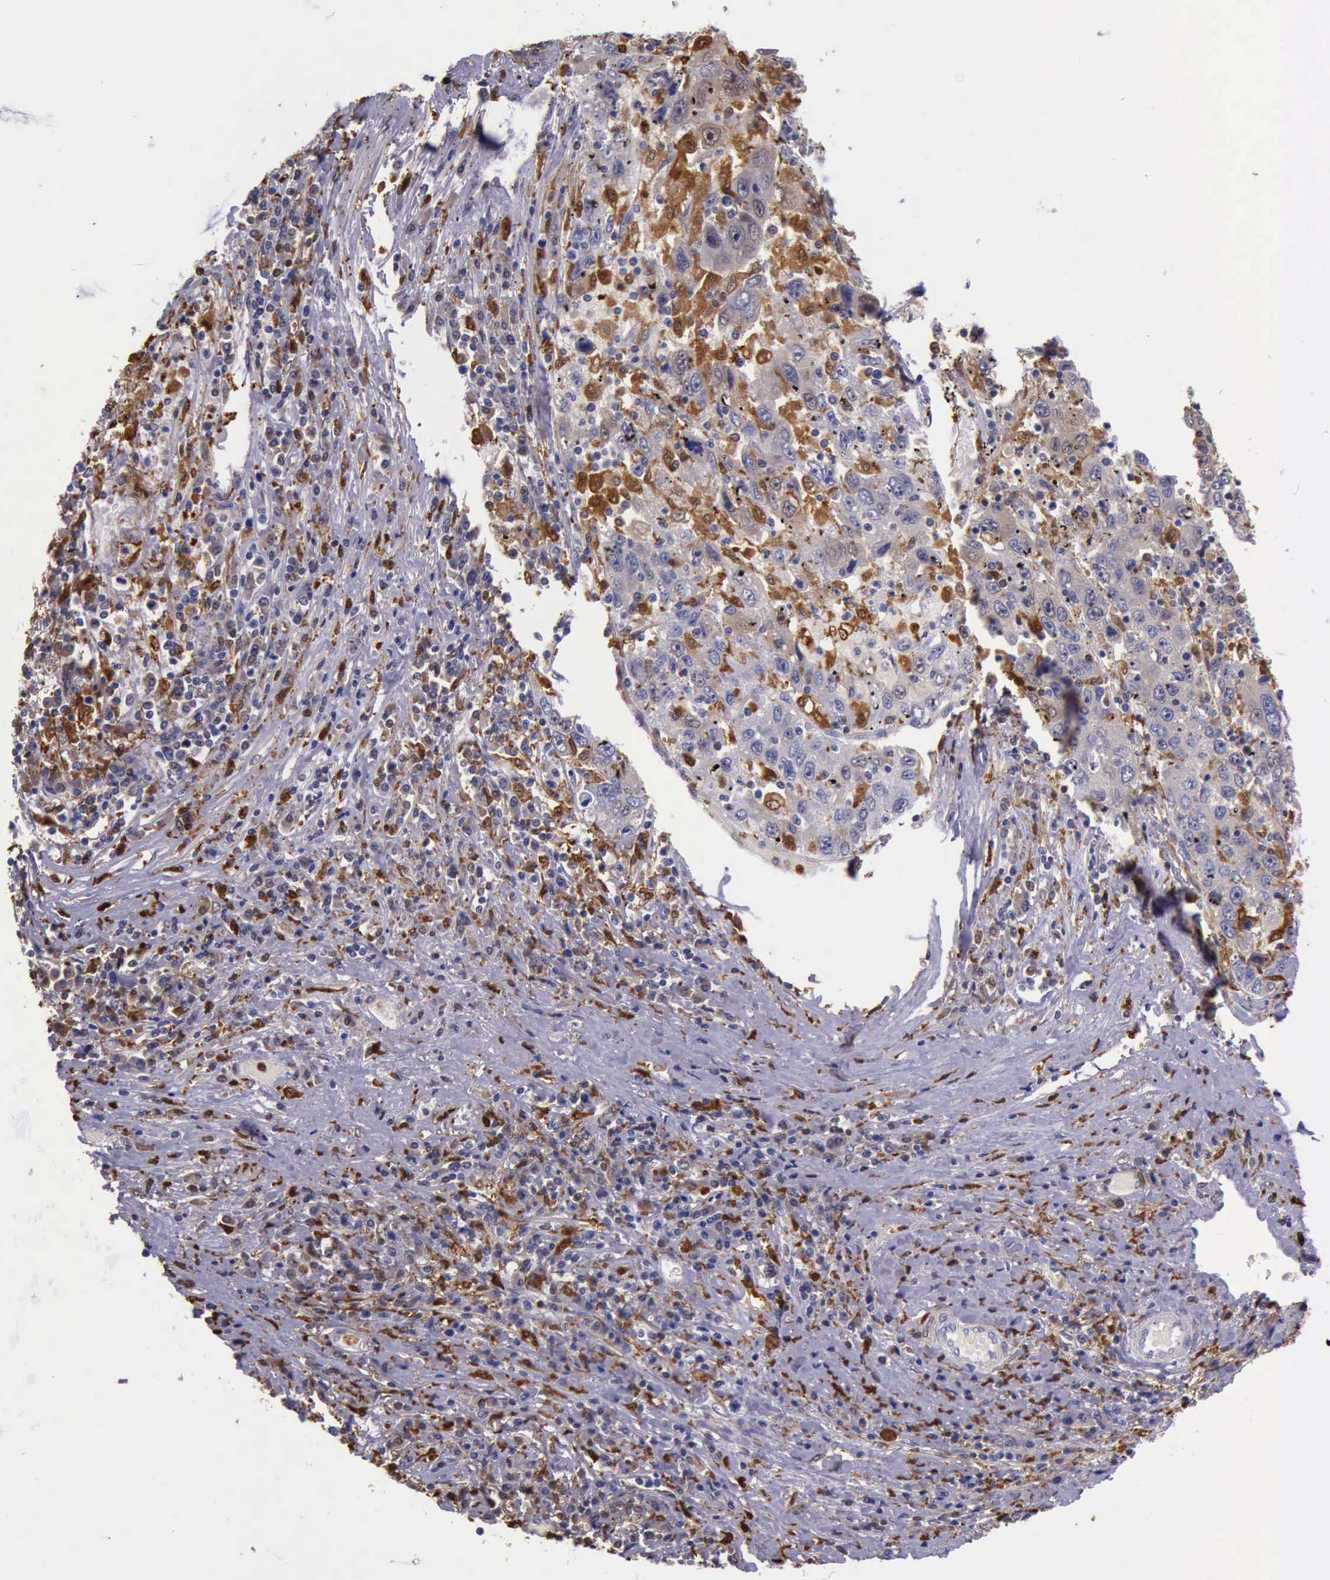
{"staining": {"intensity": "weak", "quantity": "<25%", "location": "cytoplasmic/membranous"}, "tissue": "liver cancer", "cell_type": "Tumor cells", "image_type": "cancer", "snomed": [{"axis": "morphology", "description": "Carcinoma, Hepatocellular, NOS"}, {"axis": "topography", "description": "Liver"}], "caption": "A micrograph of liver cancer (hepatocellular carcinoma) stained for a protein demonstrates no brown staining in tumor cells.", "gene": "TYMP", "patient": {"sex": "male", "age": 49}}